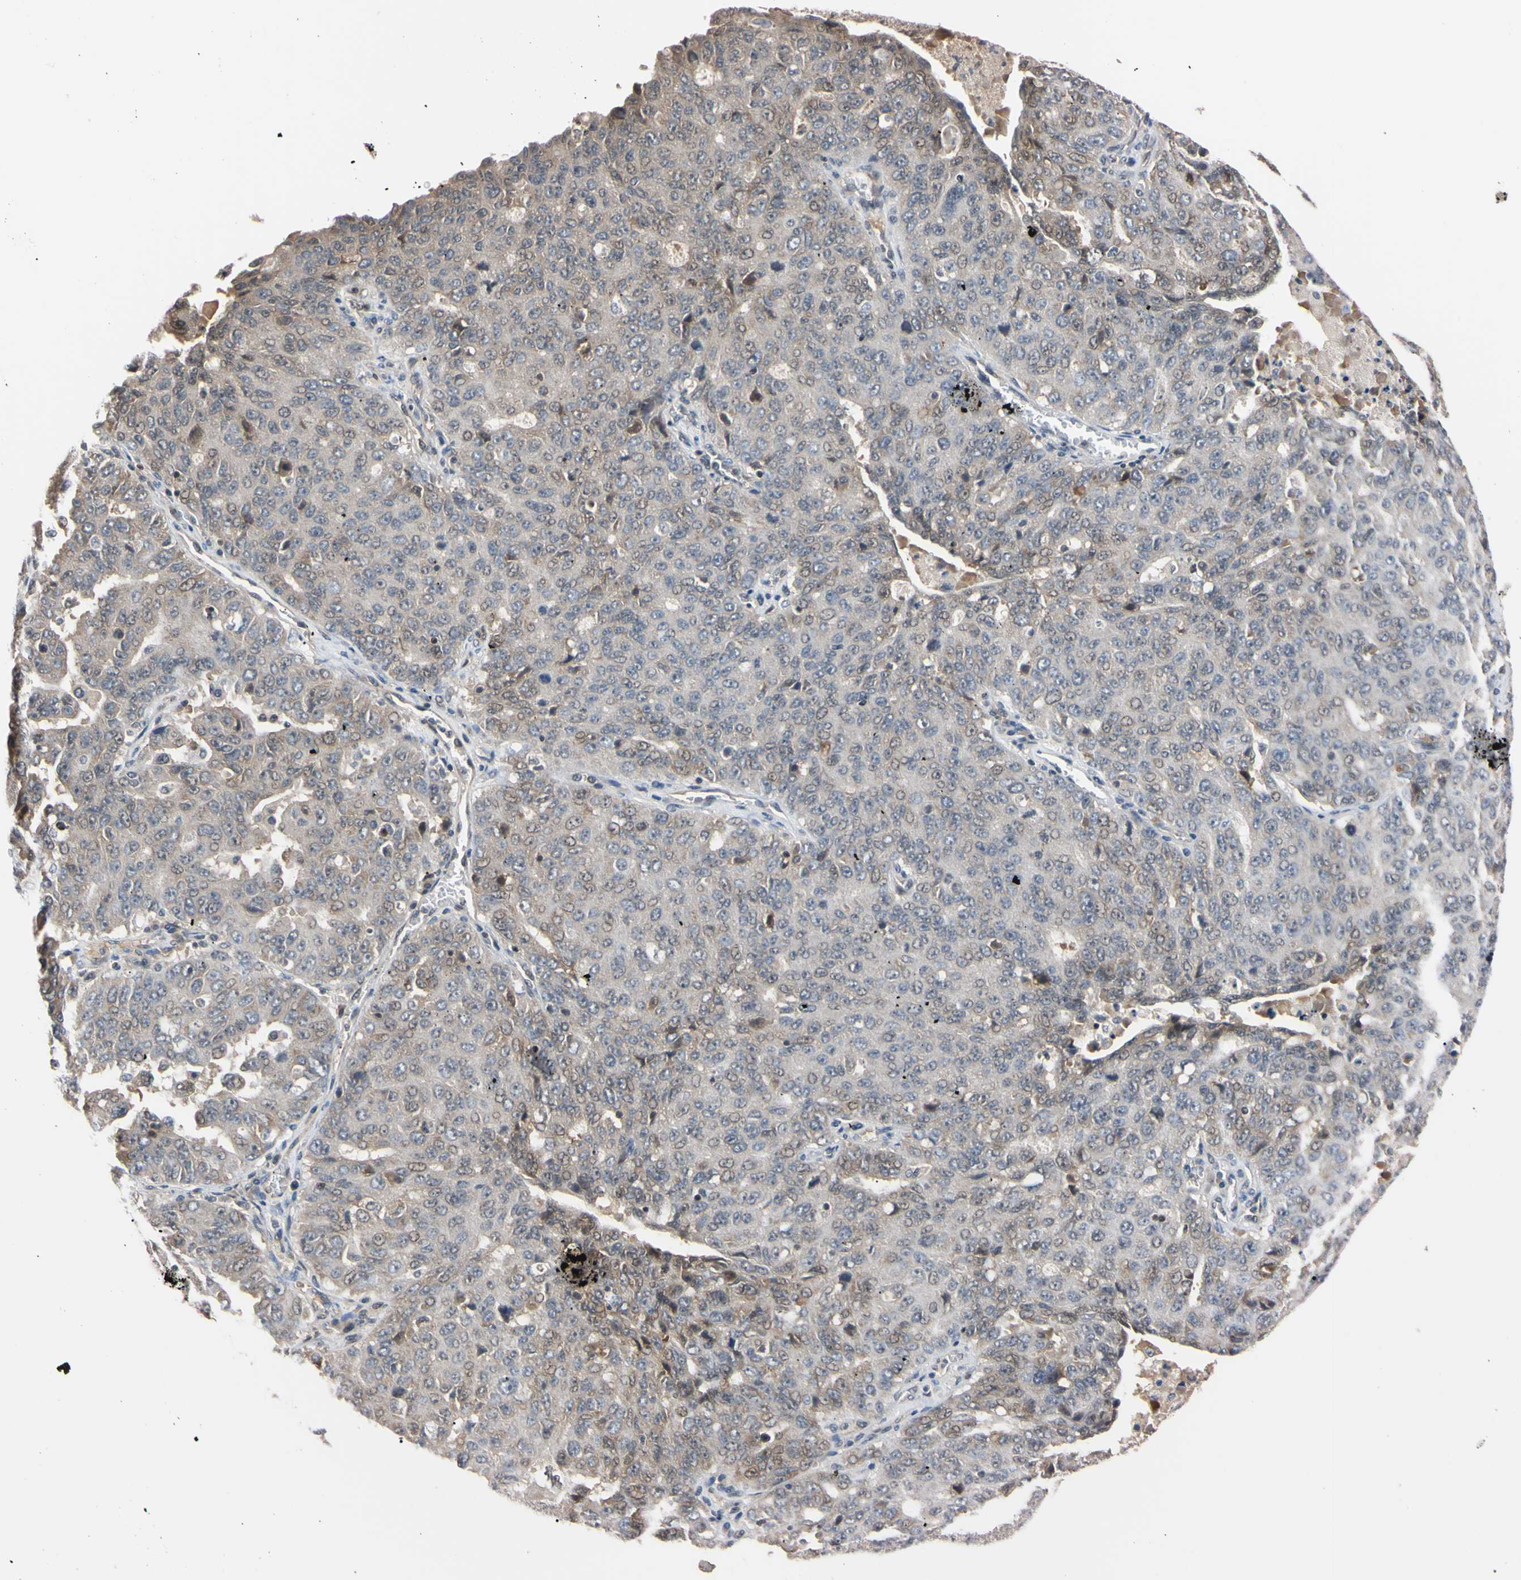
{"staining": {"intensity": "weak", "quantity": "25%-75%", "location": "cytoplasmic/membranous,nuclear"}, "tissue": "ovarian cancer", "cell_type": "Tumor cells", "image_type": "cancer", "snomed": [{"axis": "morphology", "description": "Carcinoma, endometroid"}, {"axis": "topography", "description": "Ovary"}], "caption": "Ovarian cancer (endometroid carcinoma) stained with immunohistochemistry reveals weak cytoplasmic/membranous and nuclear positivity in approximately 25%-75% of tumor cells.", "gene": "UBE2I", "patient": {"sex": "female", "age": 62}}